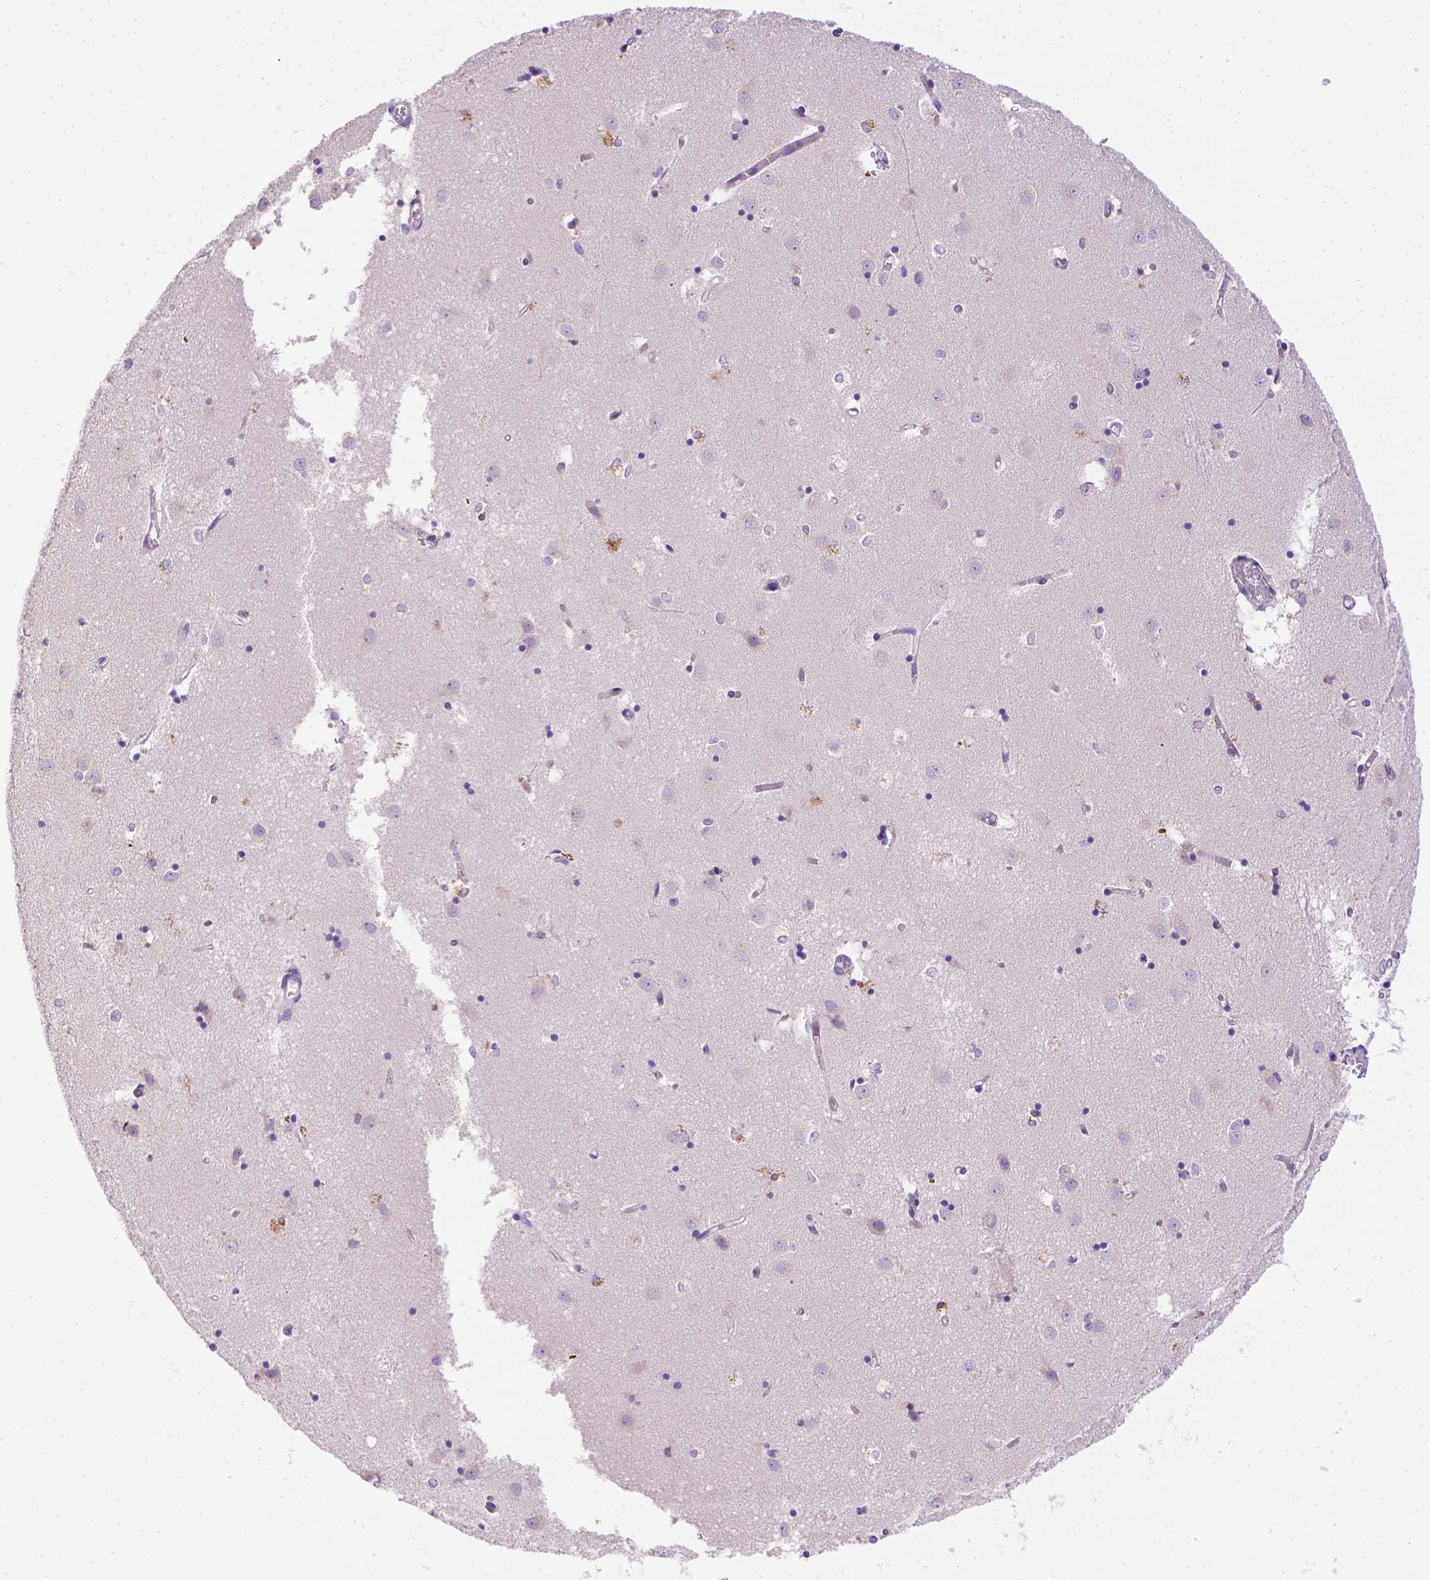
{"staining": {"intensity": "negative", "quantity": "none", "location": "none"}, "tissue": "caudate", "cell_type": "Glial cells", "image_type": "normal", "snomed": [{"axis": "morphology", "description": "Normal tissue, NOS"}, {"axis": "topography", "description": "Lateral ventricle wall"}], "caption": "The histopathology image shows no significant staining in glial cells of caudate.", "gene": "TM4SF18", "patient": {"sex": "male", "age": 54}}